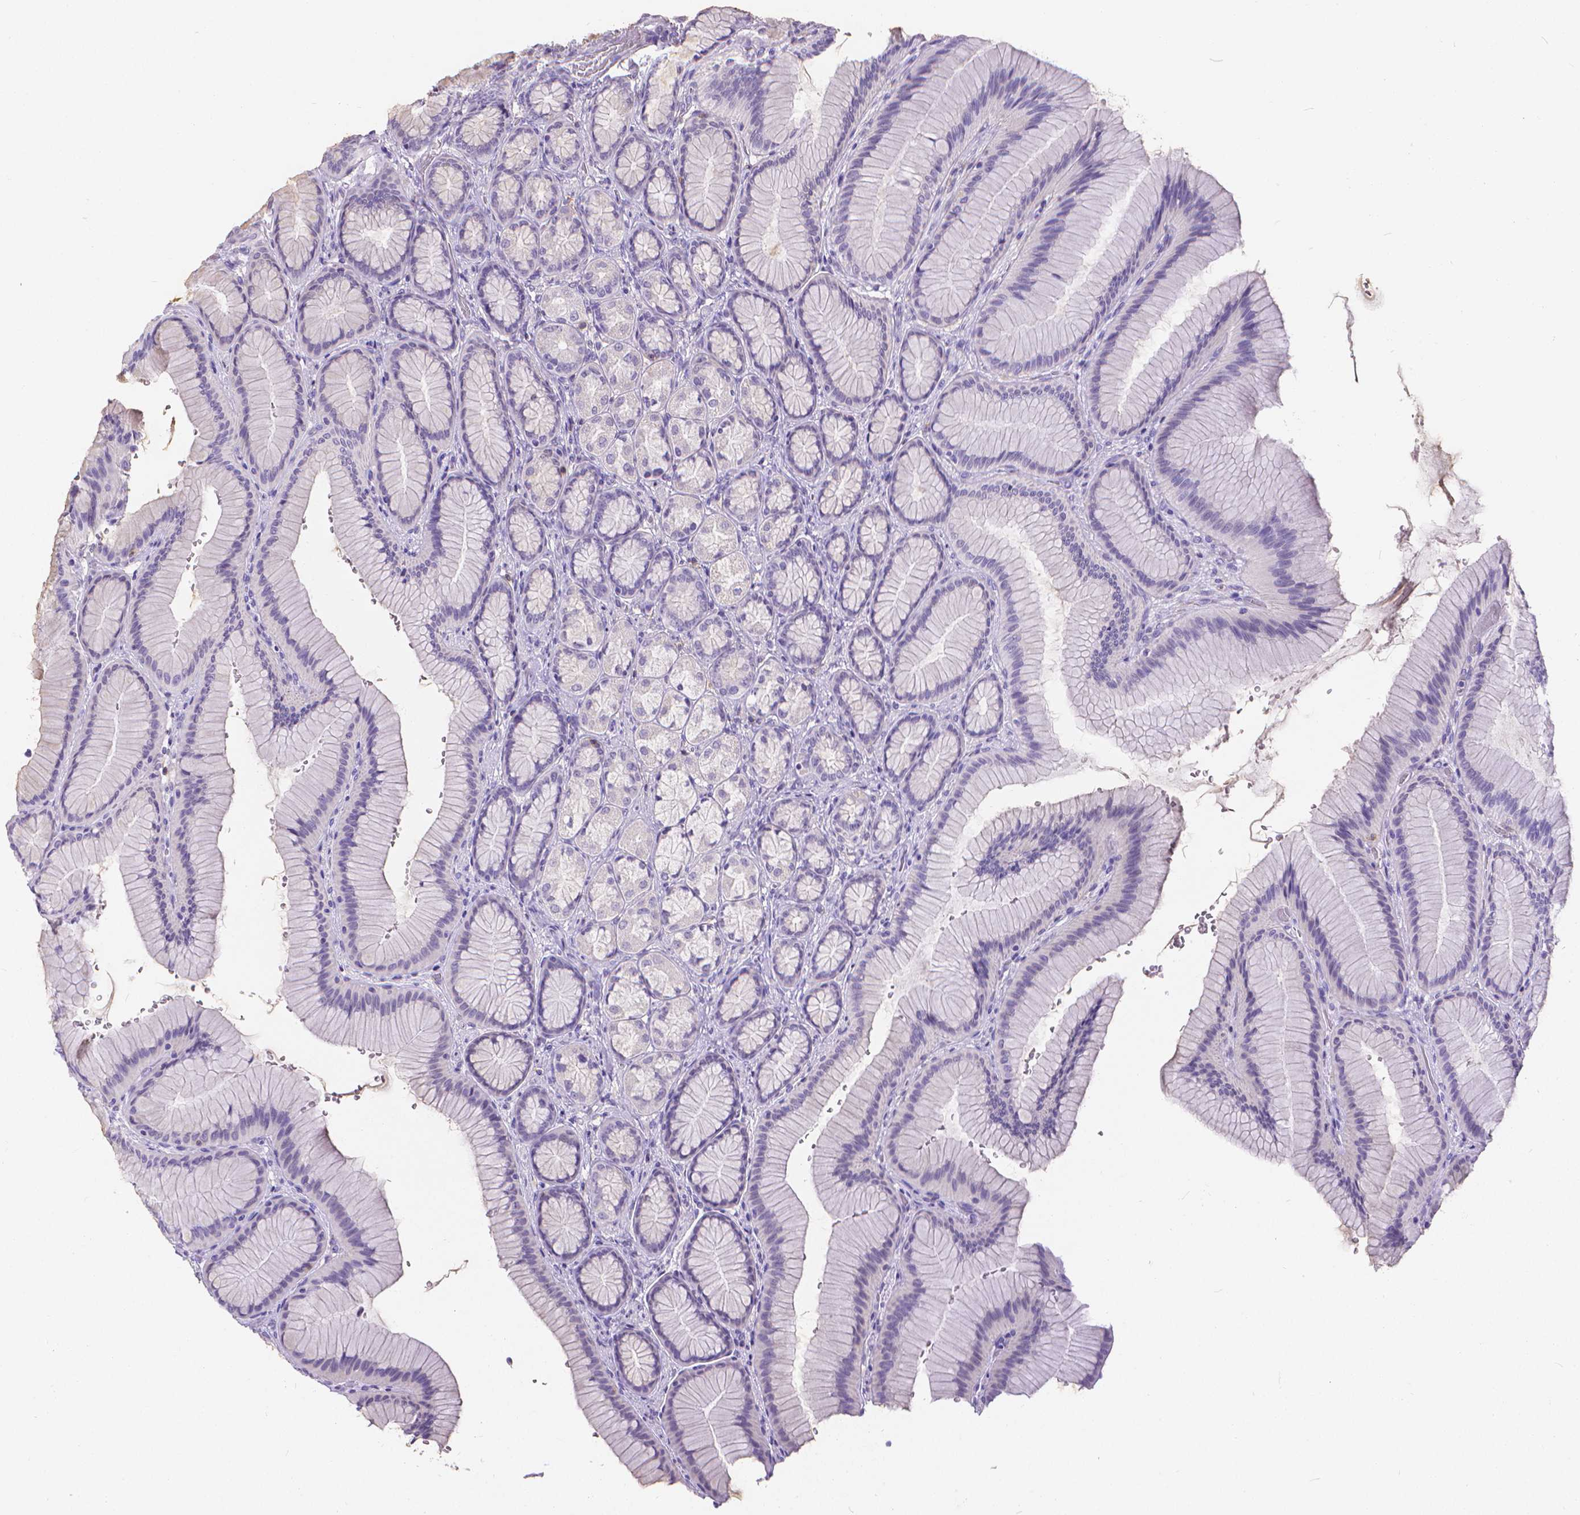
{"staining": {"intensity": "negative", "quantity": "none", "location": "none"}, "tissue": "stomach", "cell_type": "Glandular cells", "image_type": "normal", "snomed": [{"axis": "morphology", "description": "Normal tissue, NOS"}, {"axis": "morphology", "description": "Adenocarcinoma, NOS"}, {"axis": "morphology", "description": "Adenocarcinoma, High grade"}, {"axis": "topography", "description": "Stomach, upper"}, {"axis": "topography", "description": "Stomach"}], "caption": "IHC micrograph of normal human stomach stained for a protein (brown), which reveals no positivity in glandular cells.", "gene": "CD4", "patient": {"sex": "female", "age": 65}}